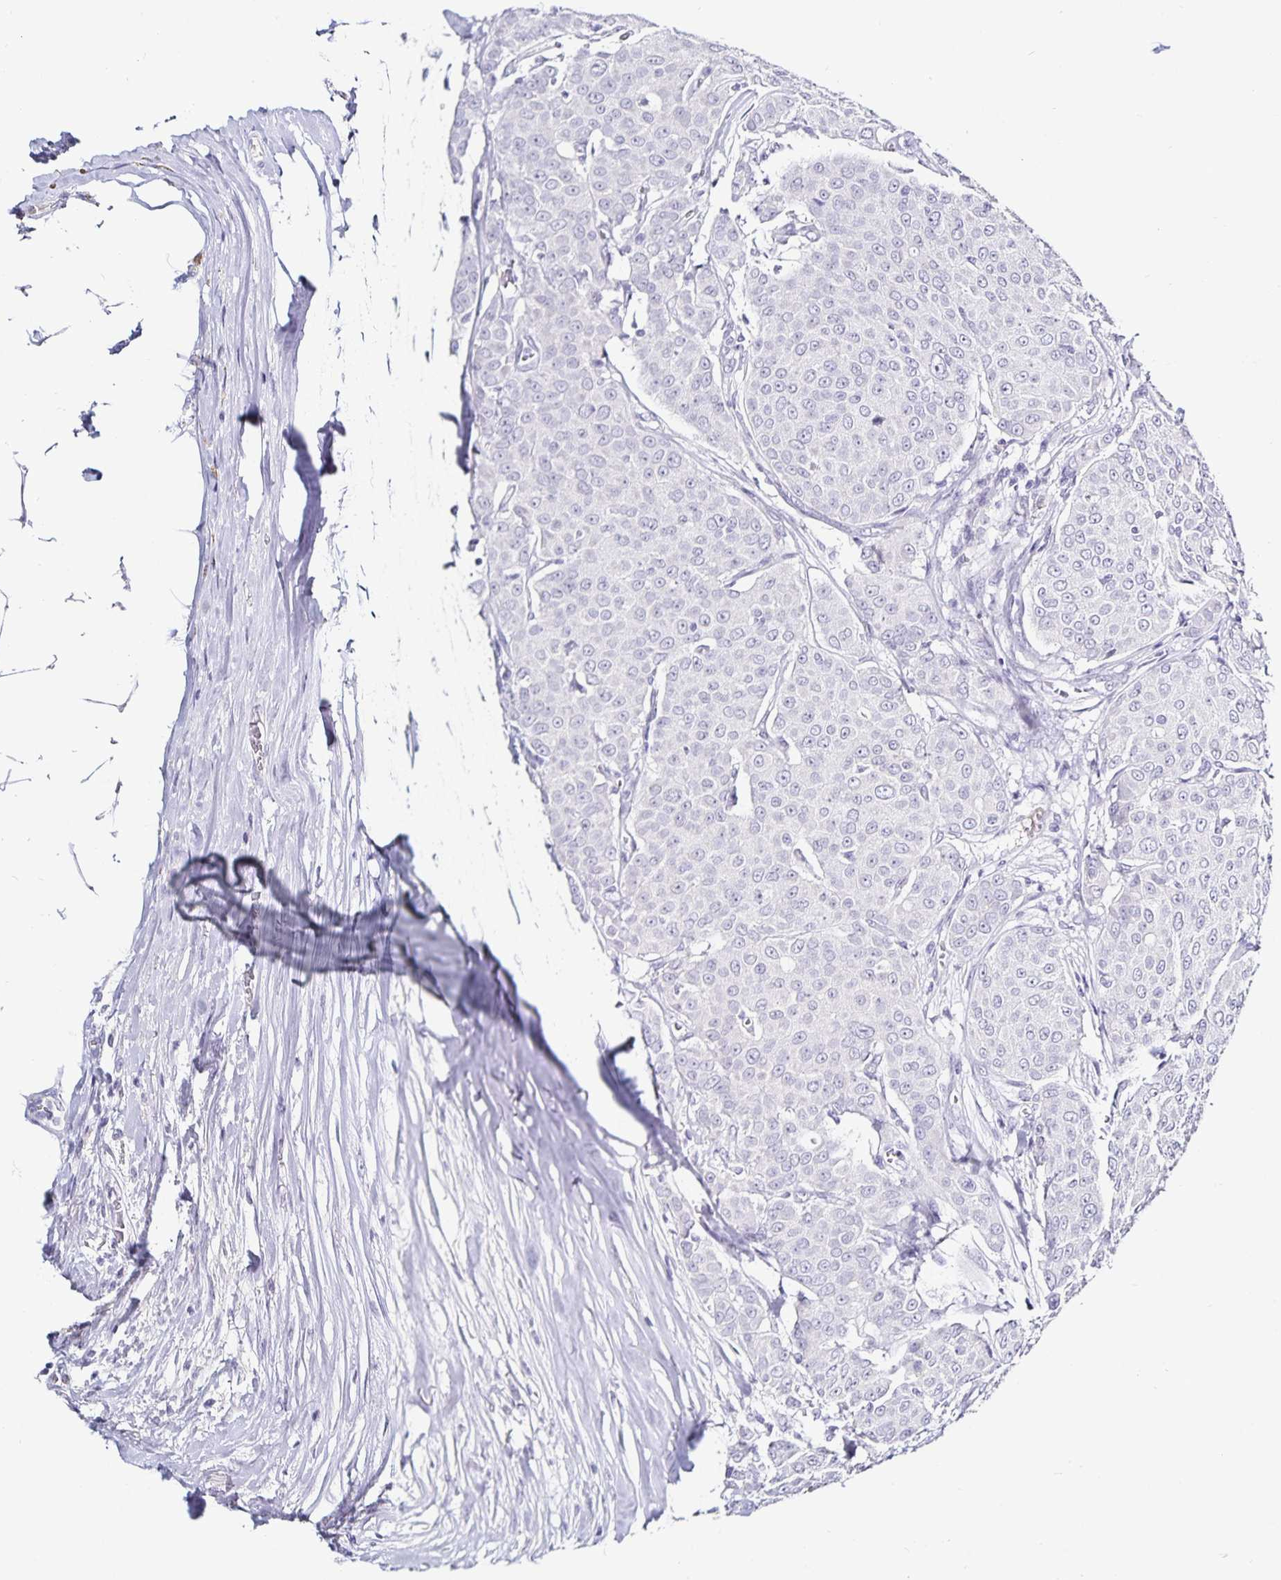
{"staining": {"intensity": "negative", "quantity": "none", "location": "none"}, "tissue": "breast cancer", "cell_type": "Tumor cells", "image_type": "cancer", "snomed": [{"axis": "morphology", "description": "Duct carcinoma"}, {"axis": "topography", "description": "Breast"}], "caption": "A high-resolution photomicrograph shows immunohistochemistry staining of breast intraductal carcinoma, which demonstrates no significant expression in tumor cells.", "gene": "TTR", "patient": {"sex": "female", "age": 91}}